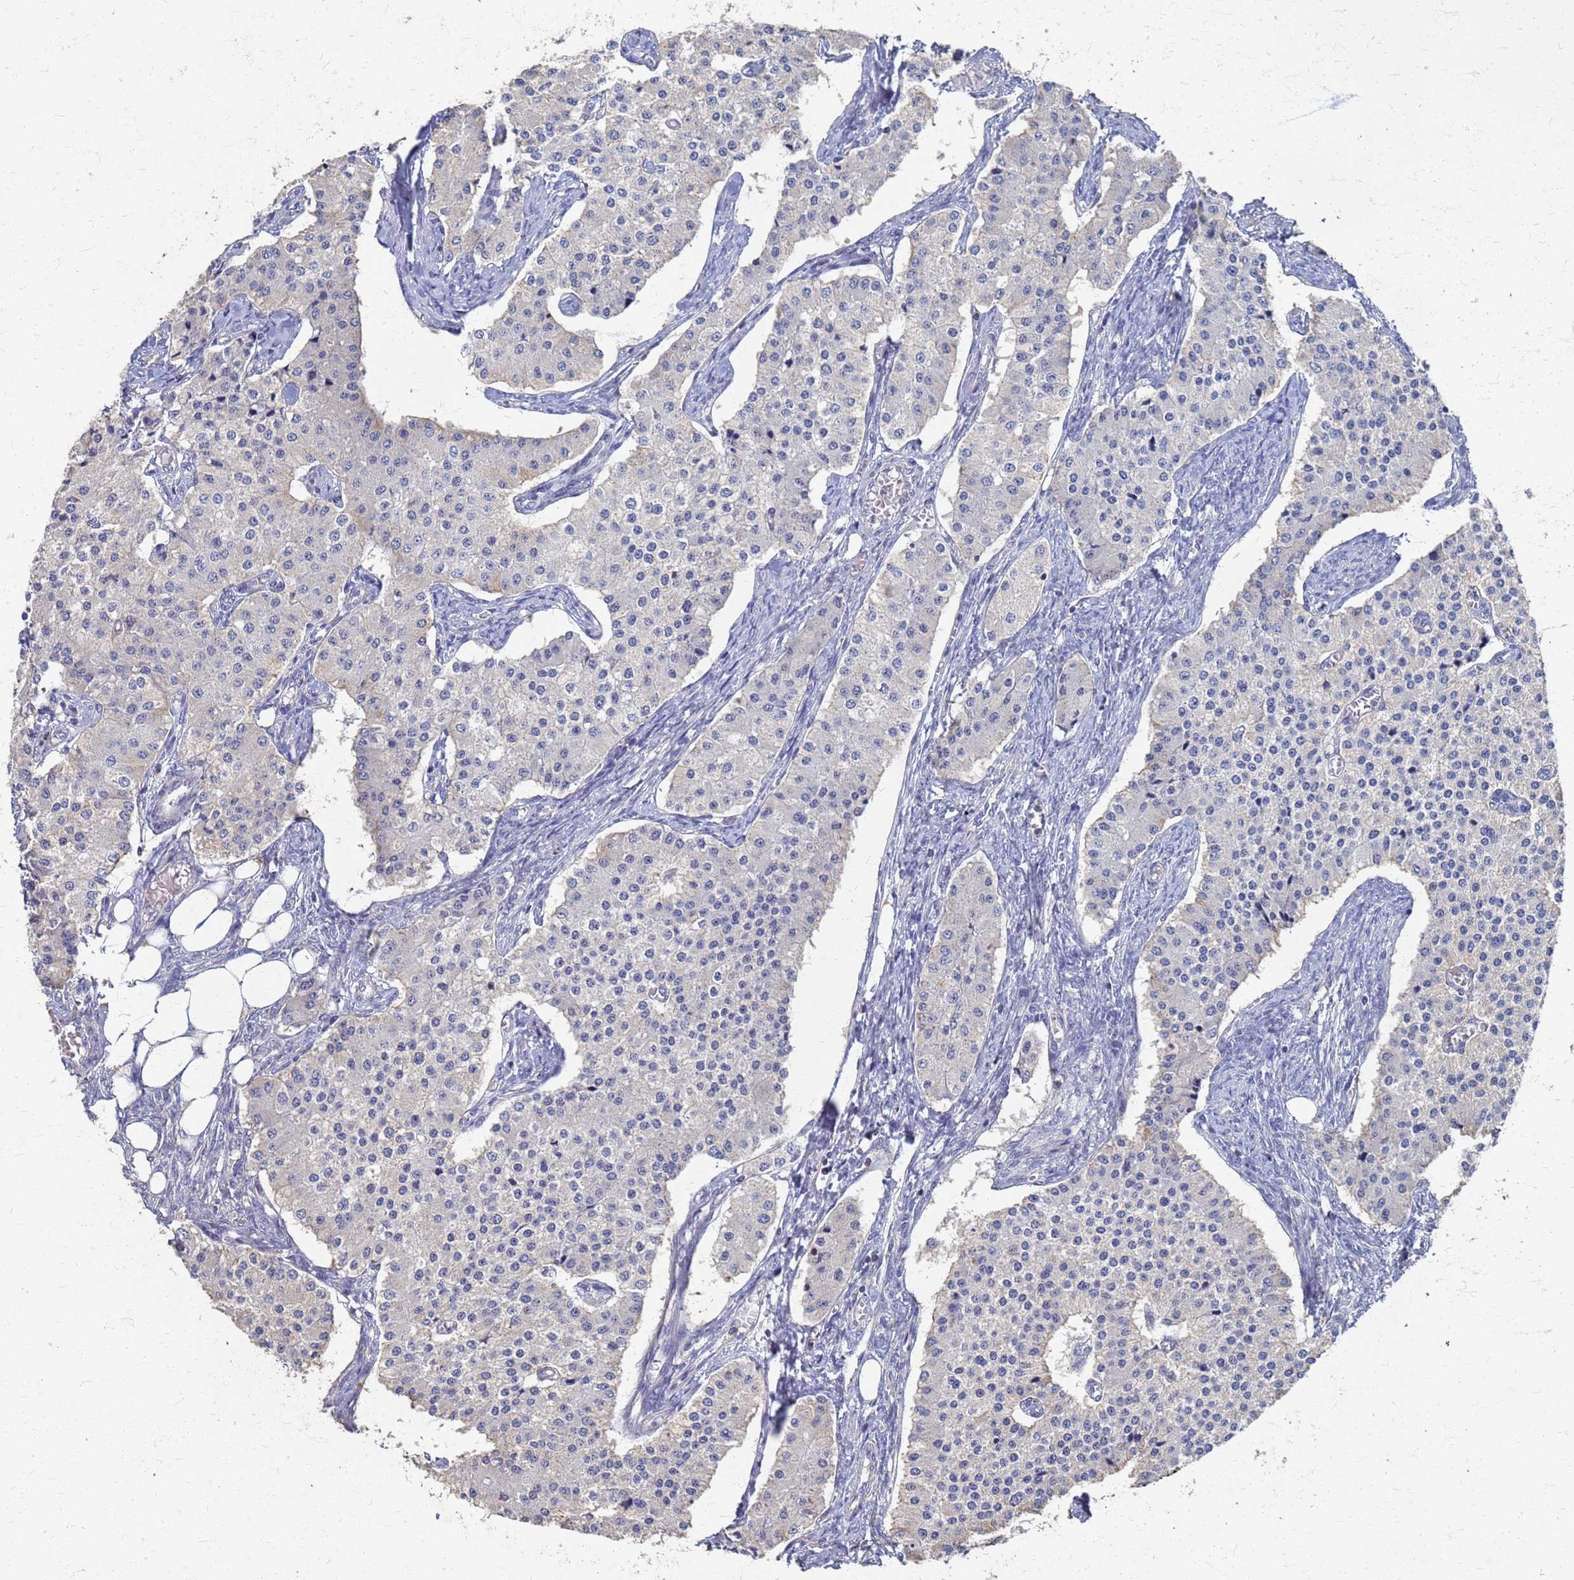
{"staining": {"intensity": "negative", "quantity": "none", "location": "none"}, "tissue": "carcinoid", "cell_type": "Tumor cells", "image_type": "cancer", "snomed": [{"axis": "morphology", "description": "Carcinoid, malignant, NOS"}, {"axis": "topography", "description": "Colon"}], "caption": "Human carcinoid stained for a protein using immunohistochemistry exhibits no expression in tumor cells.", "gene": "KRCC1", "patient": {"sex": "female", "age": 52}}